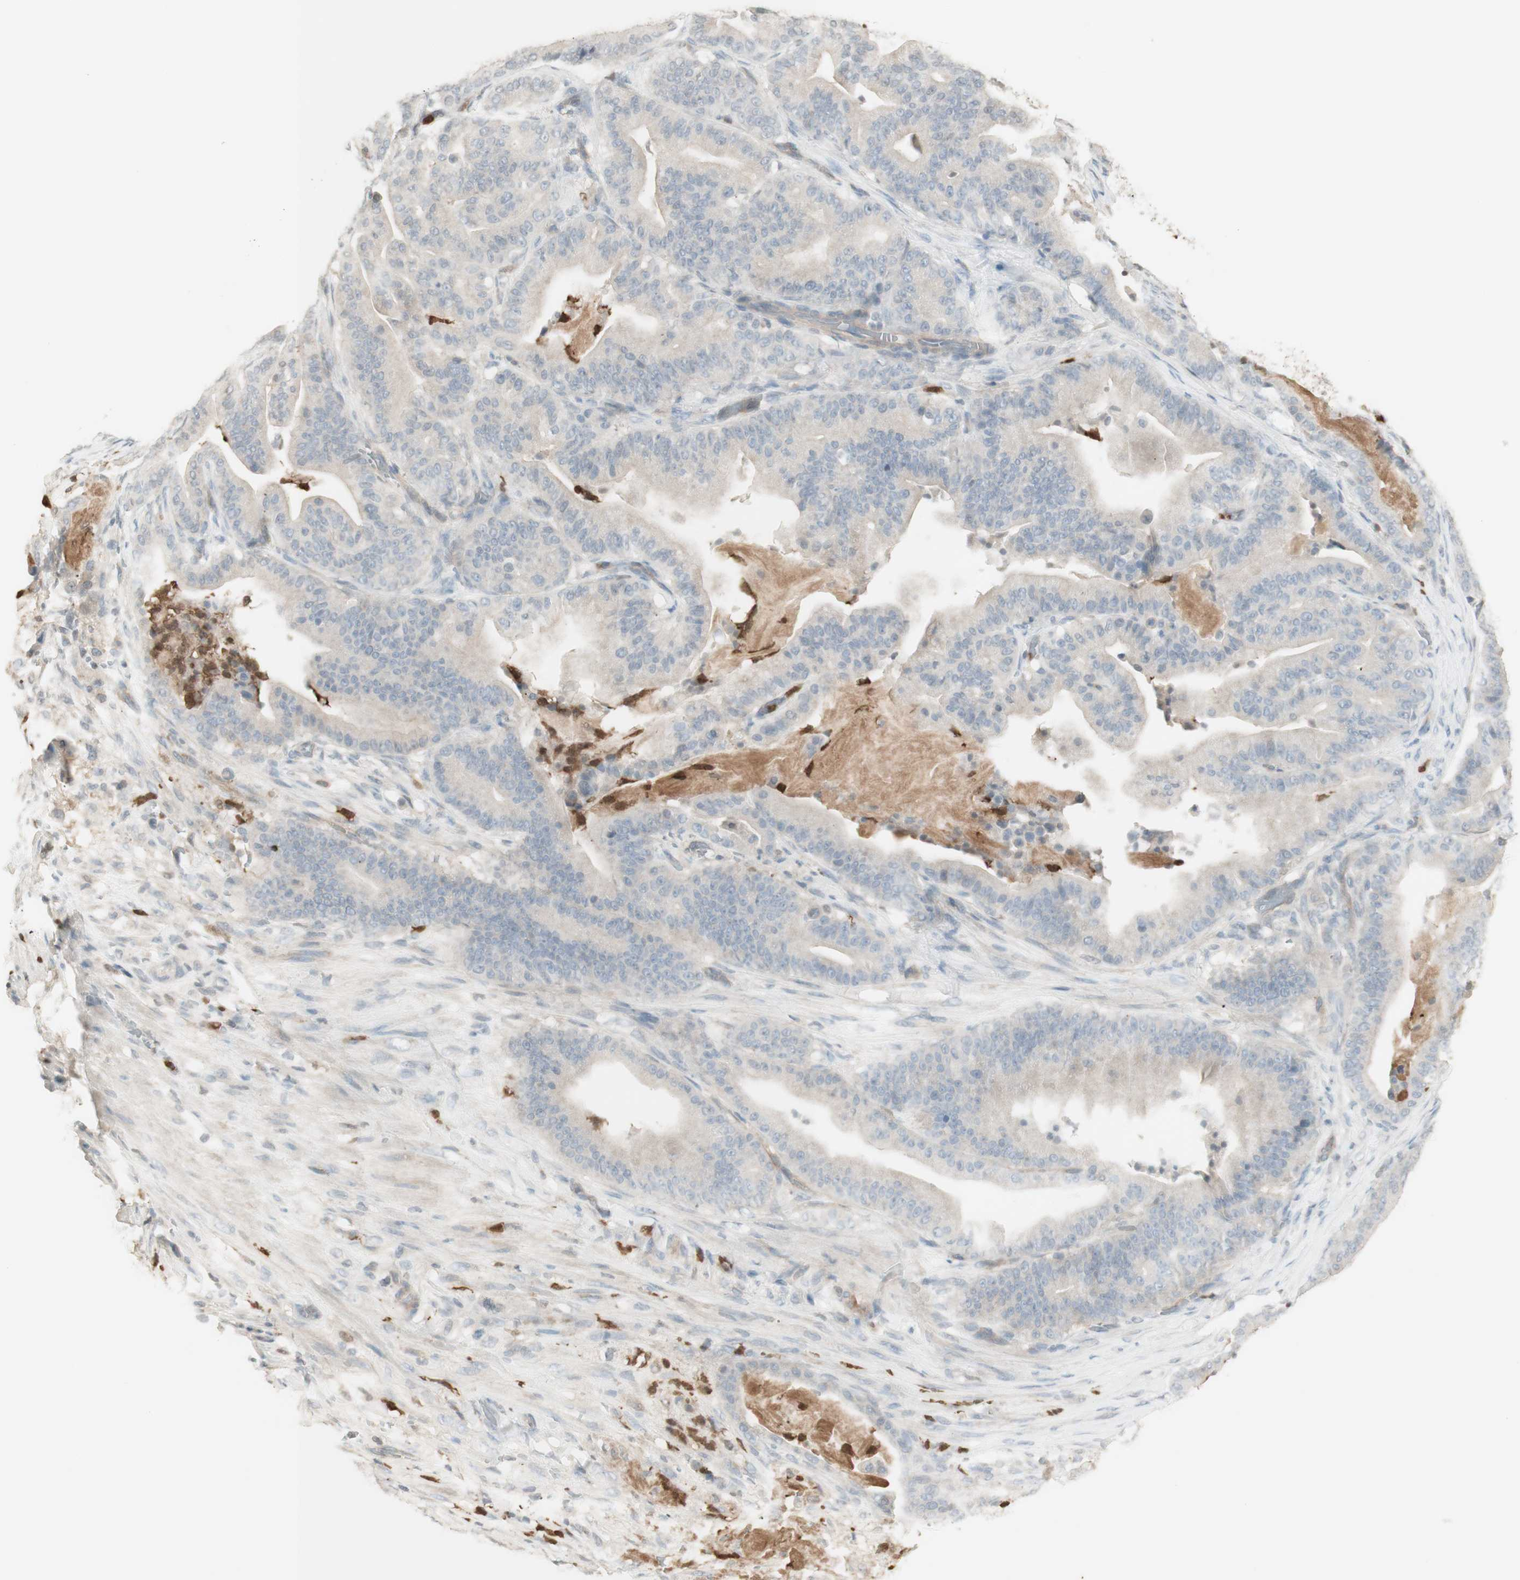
{"staining": {"intensity": "negative", "quantity": "none", "location": "none"}, "tissue": "pancreatic cancer", "cell_type": "Tumor cells", "image_type": "cancer", "snomed": [{"axis": "morphology", "description": "Adenocarcinoma, NOS"}, {"axis": "topography", "description": "Pancreas"}], "caption": "A high-resolution photomicrograph shows IHC staining of adenocarcinoma (pancreatic), which demonstrates no significant staining in tumor cells. Nuclei are stained in blue.", "gene": "NID1", "patient": {"sex": "male", "age": 63}}